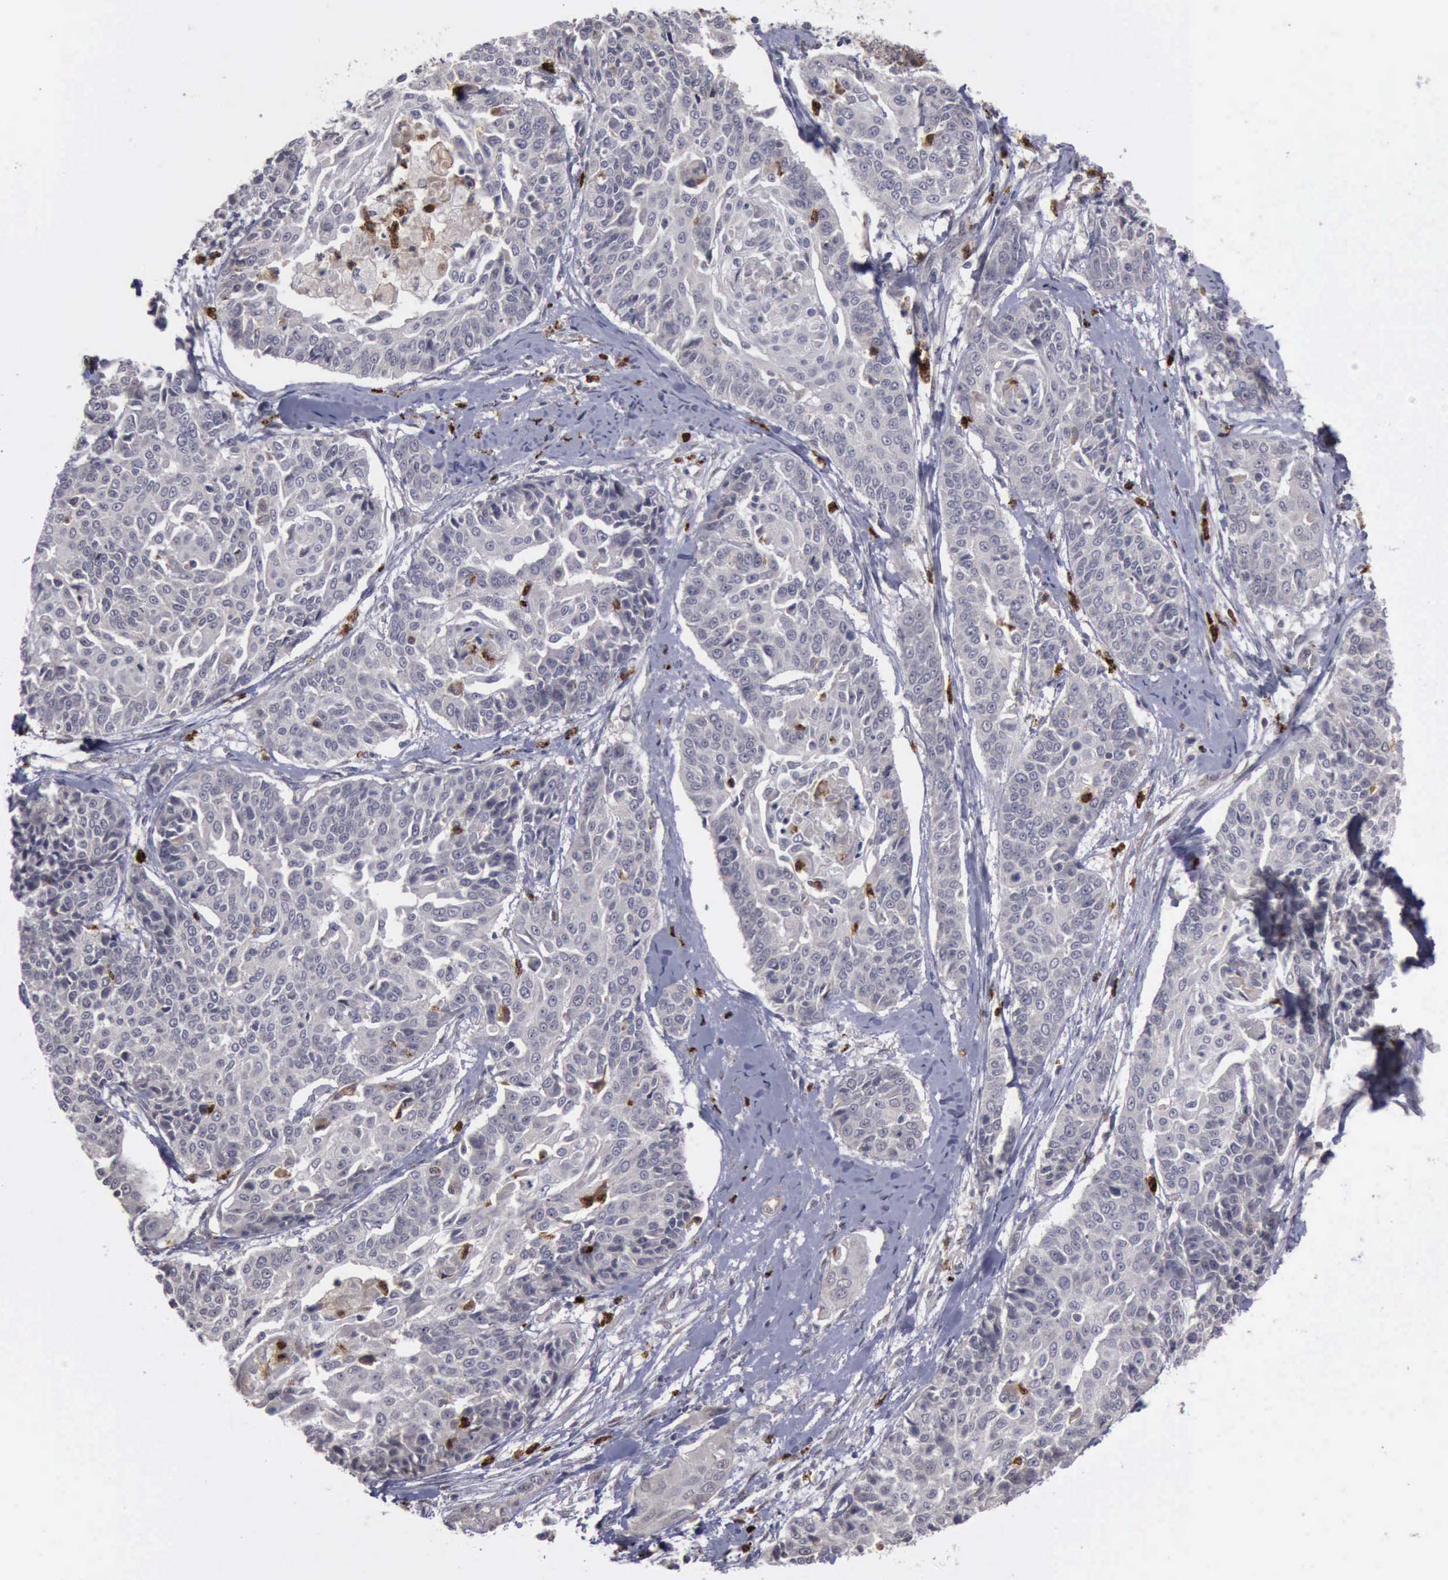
{"staining": {"intensity": "negative", "quantity": "none", "location": "none"}, "tissue": "cervical cancer", "cell_type": "Tumor cells", "image_type": "cancer", "snomed": [{"axis": "morphology", "description": "Squamous cell carcinoma, NOS"}, {"axis": "topography", "description": "Cervix"}], "caption": "IHC of human squamous cell carcinoma (cervical) exhibits no expression in tumor cells. (DAB immunohistochemistry, high magnification).", "gene": "MMP9", "patient": {"sex": "female", "age": 64}}